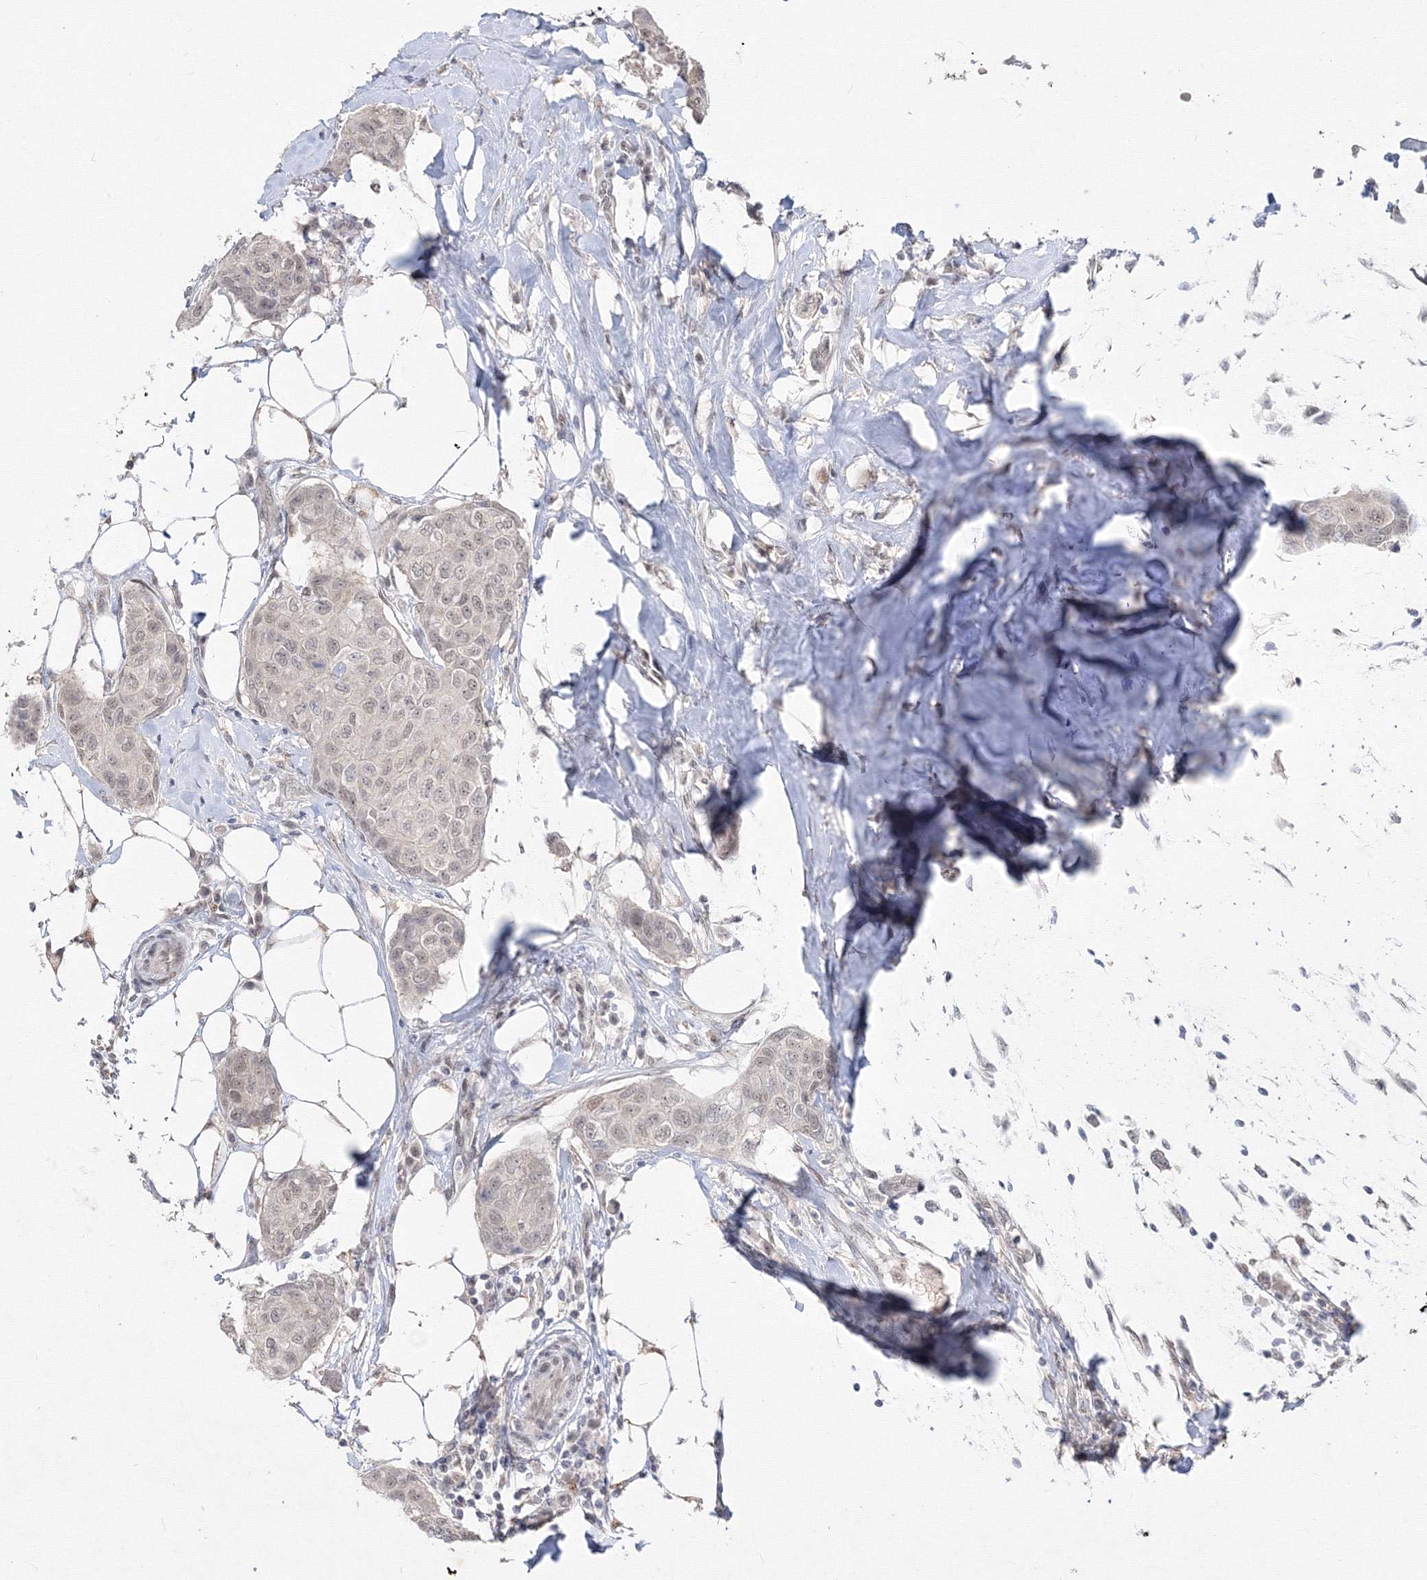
{"staining": {"intensity": "weak", "quantity": "<25%", "location": "nuclear"}, "tissue": "breast cancer", "cell_type": "Tumor cells", "image_type": "cancer", "snomed": [{"axis": "morphology", "description": "Duct carcinoma"}, {"axis": "topography", "description": "Breast"}], "caption": "IHC photomicrograph of neoplastic tissue: breast cancer stained with DAB displays no significant protein positivity in tumor cells.", "gene": "COPS4", "patient": {"sex": "female", "age": 80}}